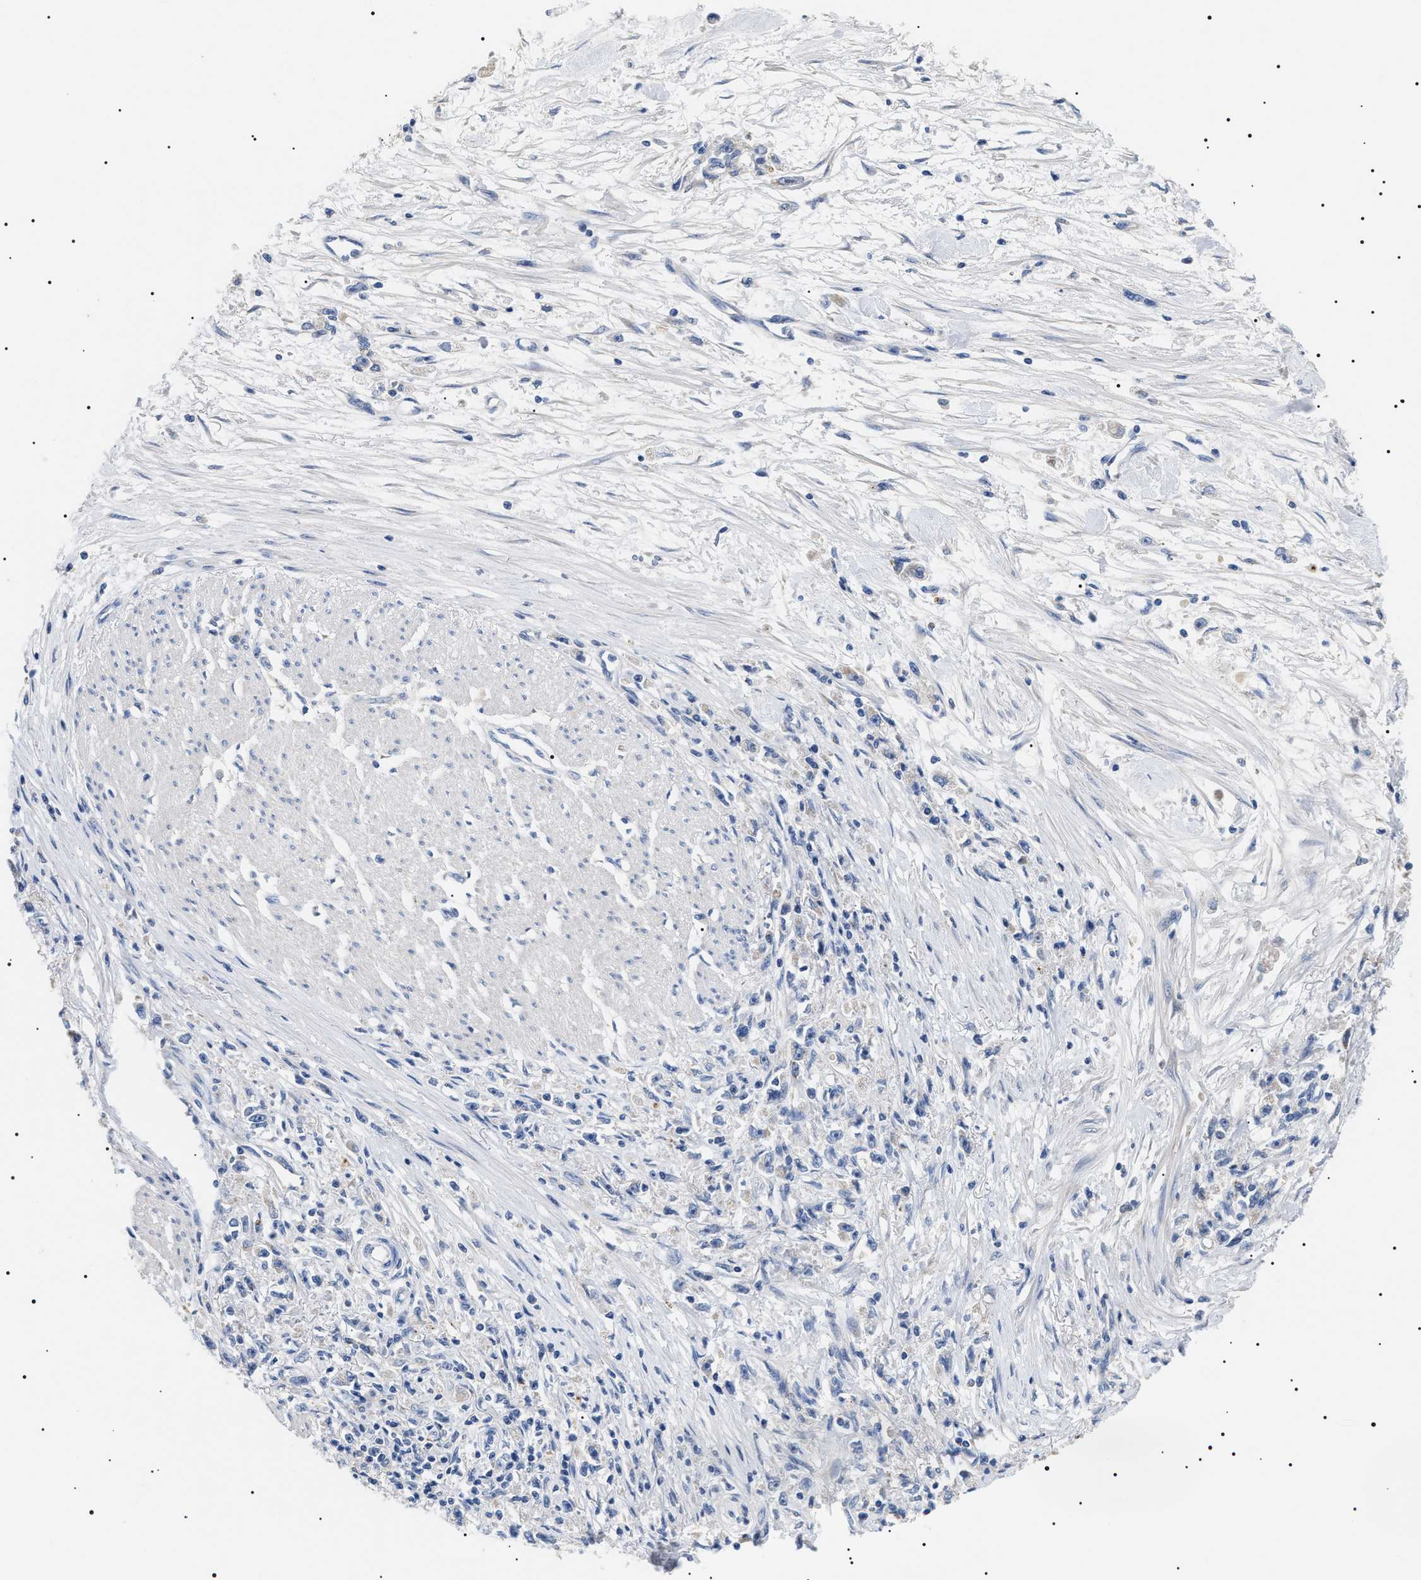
{"staining": {"intensity": "negative", "quantity": "none", "location": "none"}, "tissue": "stomach cancer", "cell_type": "Tumor cells", "image_type": "cancer", "snomed": [{"axis": "morphology", "description": "Adenocarcinoma, NOS"}, {"axis": "topography", "description": "Stomach"}], "caption": "This is an IHC histopathology image of stomach cancer (adenocarcinoma). There is no positivity in tumor cells.", "gene": "TMEM222", "patient": {"sex": "female", "age": 59}}